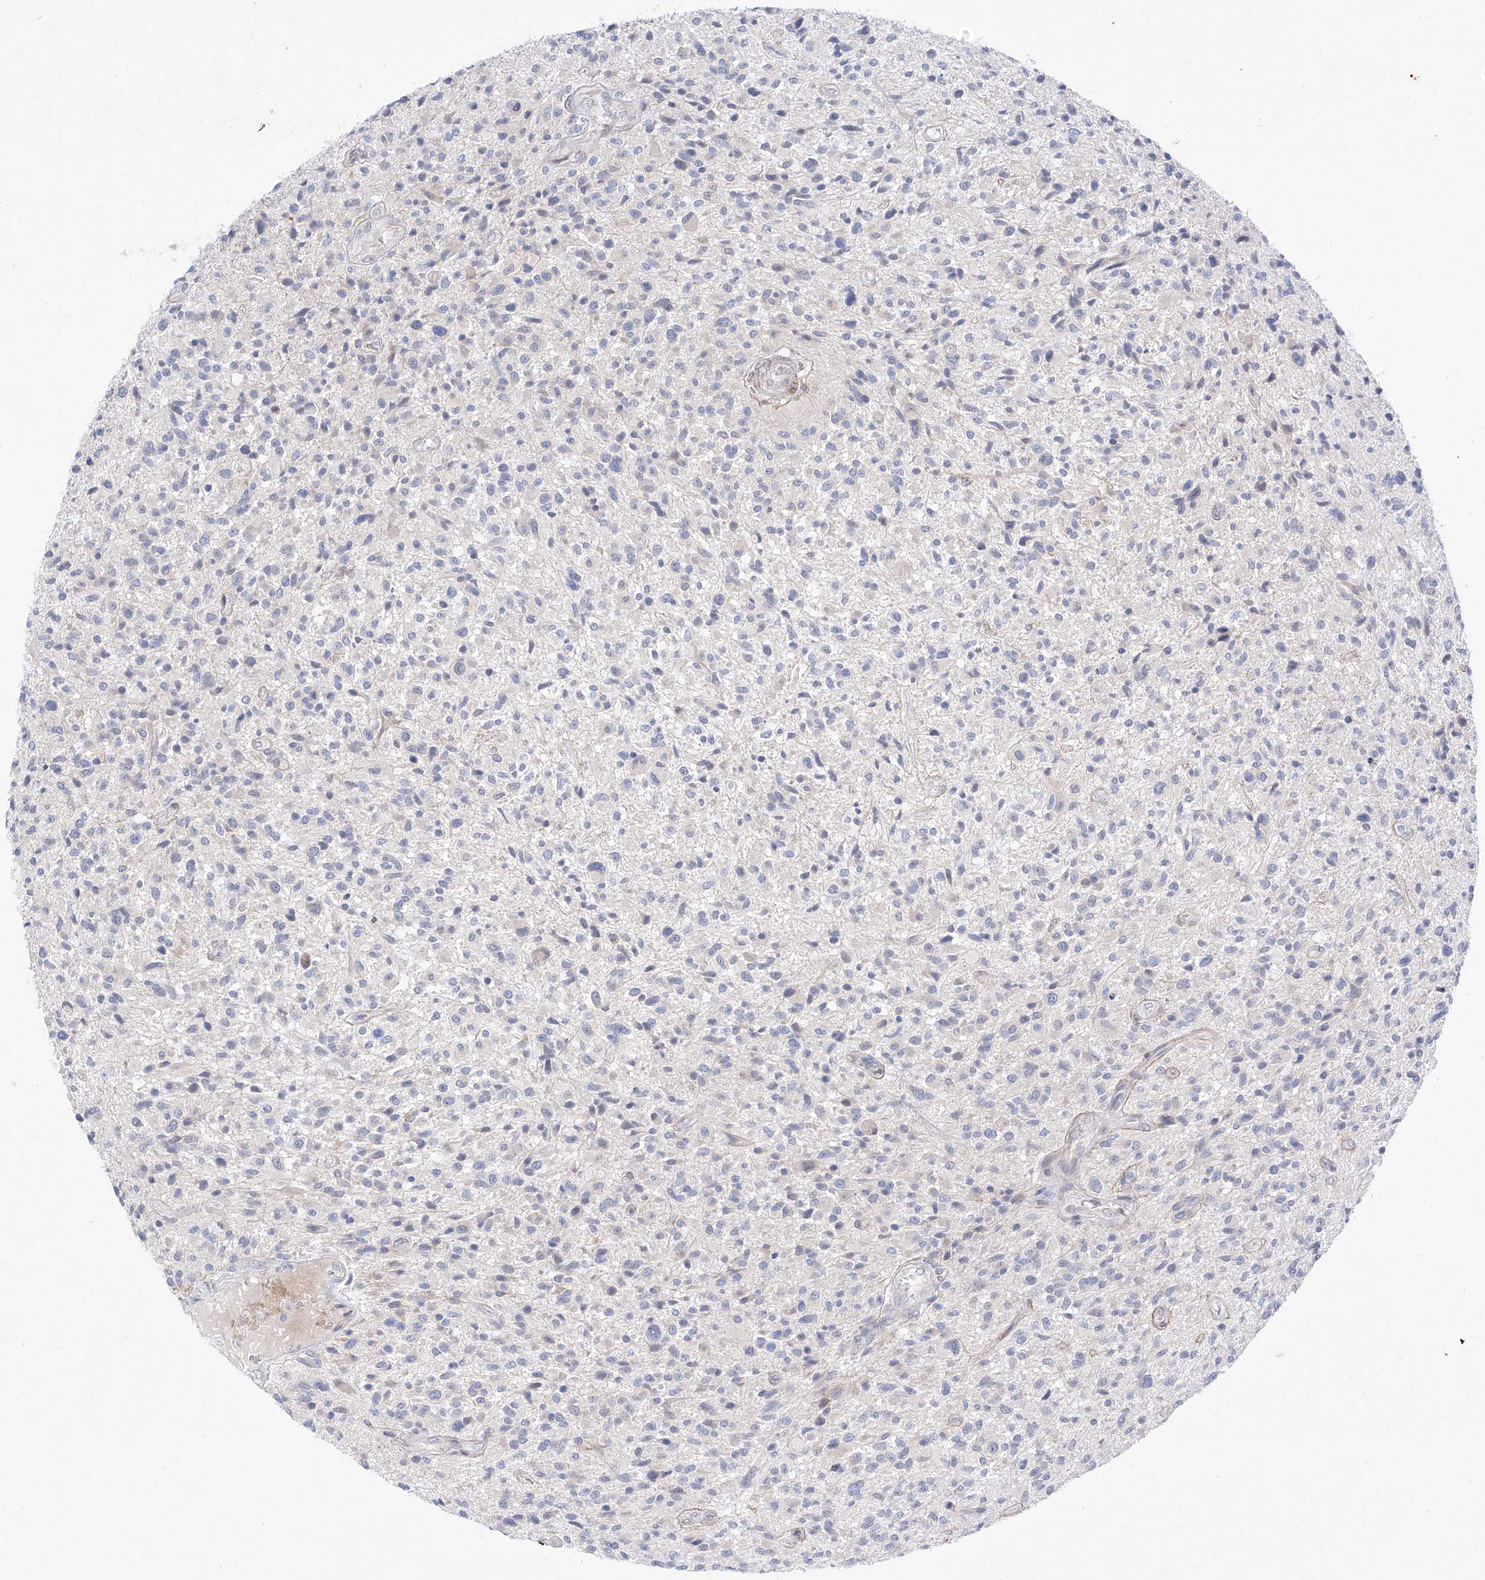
{"staining": {"intensity": "negative", "quantity": "none", "location": "none"}, "tissue": "glioma", "cell_type": "Tumor cells", "image_type": "cancer", "snomed": [{"axis": "morphology", "description": "Glioma, malignant, High grade"}, {"axis": "topography", "description": "Brain"}], "caption": "Immunohistochemical staining of human malignant glioma (high-grade) reveals no significant staining in tumor cells.", "gene": "LCLAT1", "patient": {"sex": "male", "age": 47}}